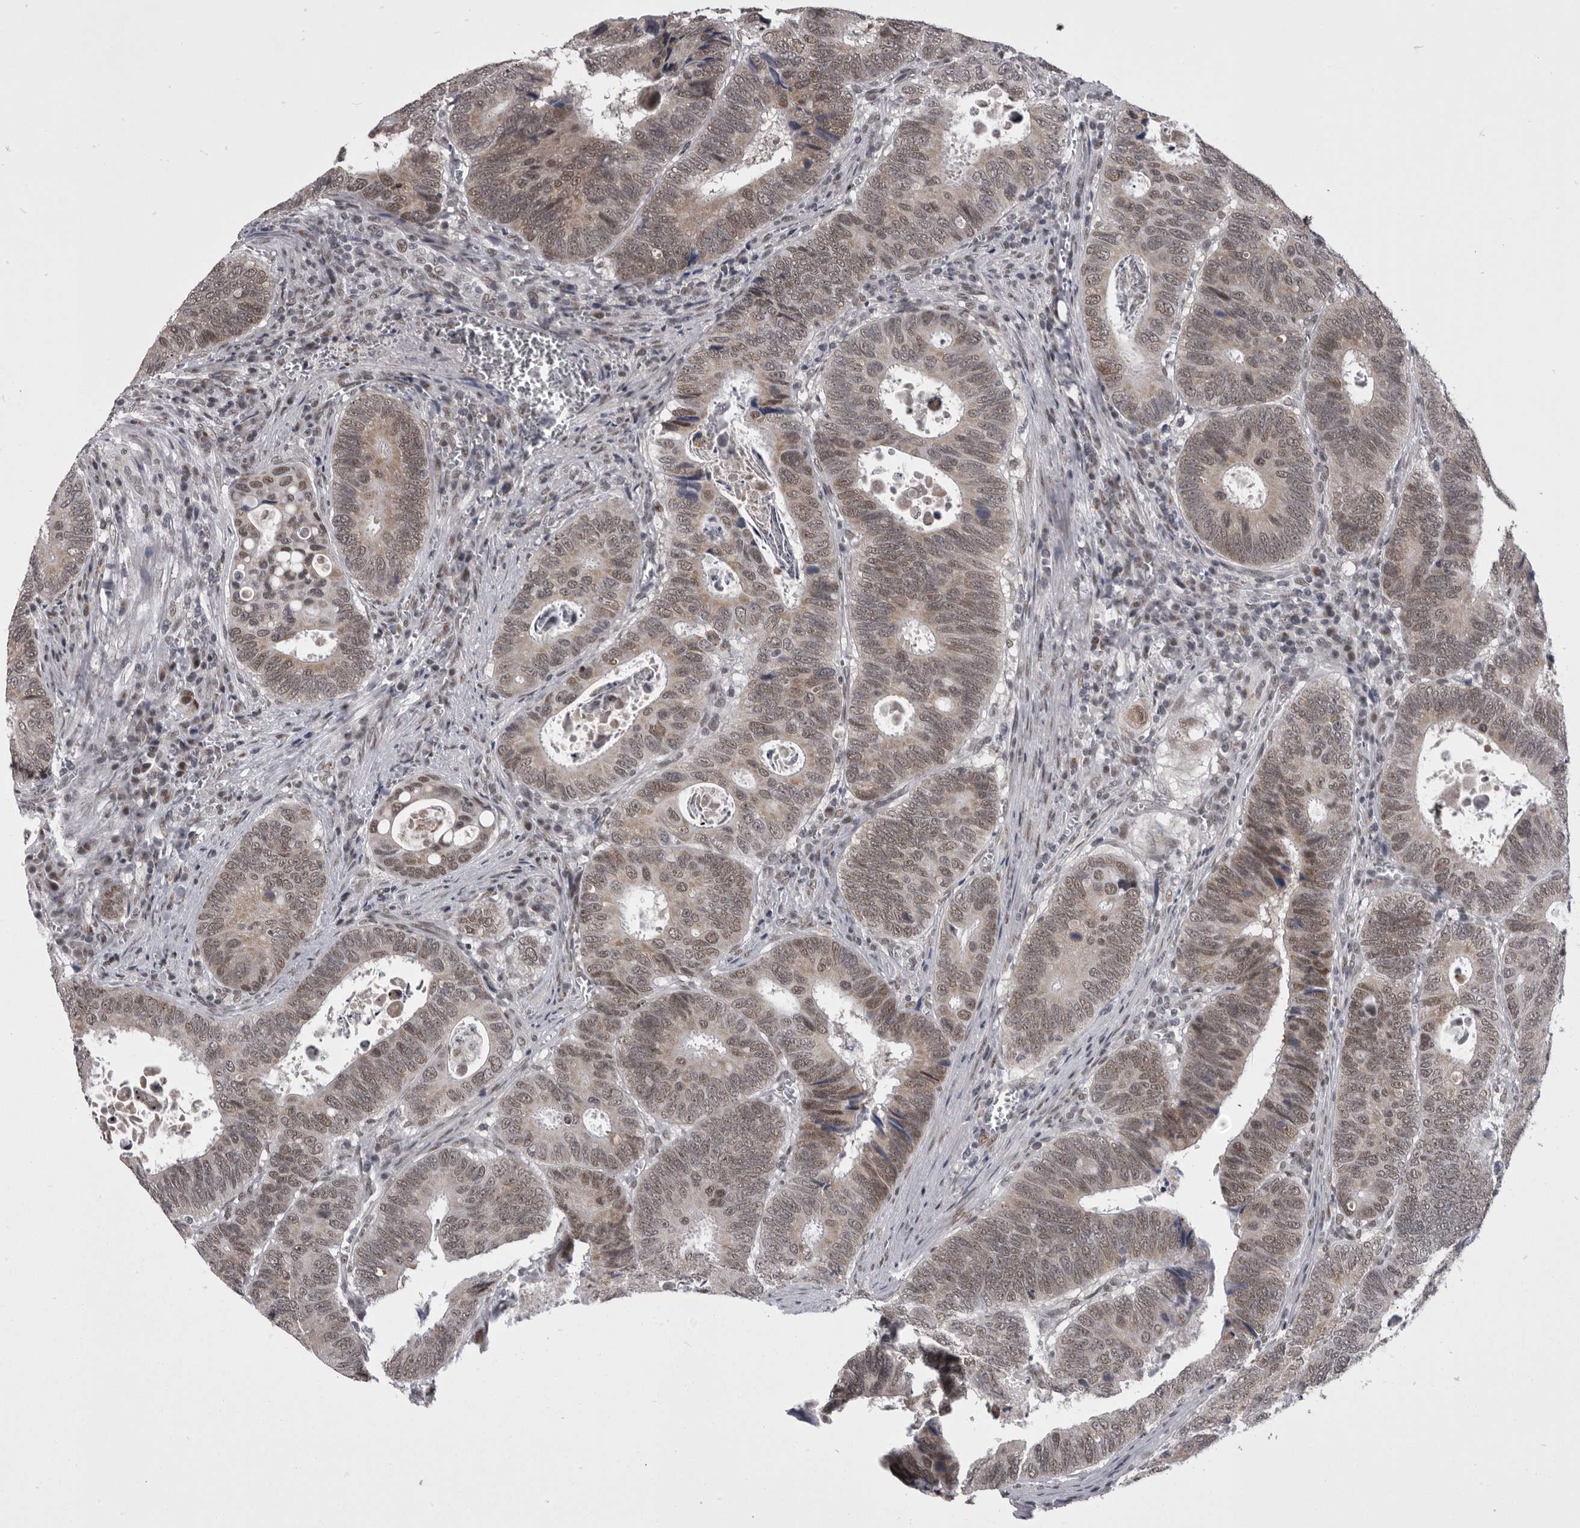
{"staining": {"intensity": "moderate", "quantity": "<25%", "location": "nuclear"}, "tissue": "colorectal cancer", "cell_type": "Tumor cells", "image_type": "cancer", "snomed": [{"axis": "morphology", "description": "Adenocarcinoma, NOS"}, {"axis": "topography", "description": "Colon"}], "caption": "This photomicrograph exhibits immunohistochemistry staining of colorectal cancer (adenocarcinoma), with low moderate nuclear staining in about <25% of tumor cells.", "gene": "PRPF3", "patient": {"sex": "male", "age": 72}}